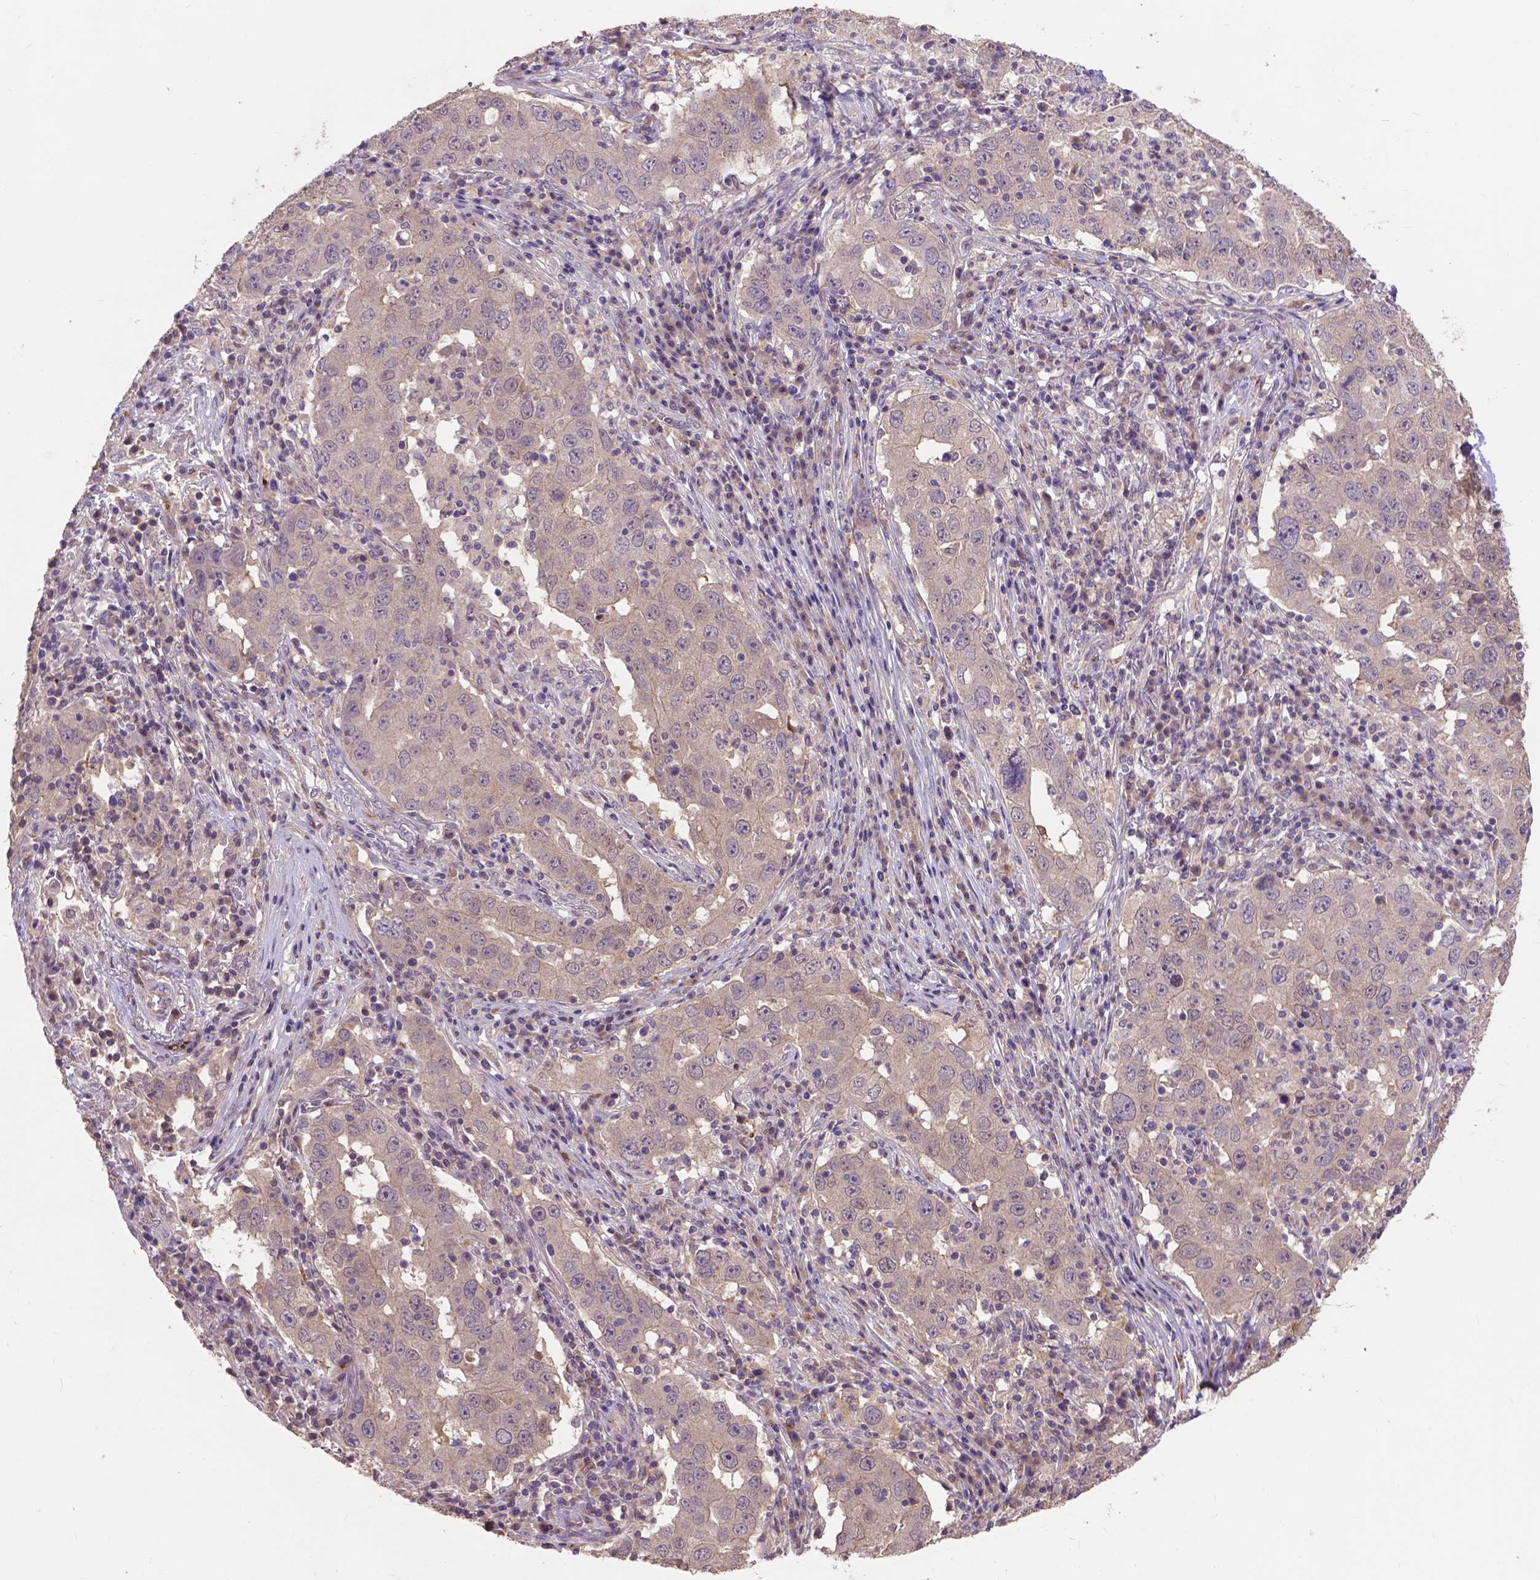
{"staining": {"intensity": "negative", "quantity": "none", "location": "none"}, "tissue": "lung cancer", "cell_type": "Tumor cells", "image_type": "cancer", "snomed": [{"axis": "morphology", "description": "Adenocarcinoma, NOS"}, {"axis": "topography", "description": "Lung"}], "caption": "The immunohistochemistry (IHC) histopathology image has no significant expression in tumor cells of lung adenocarcinoma tissue. The staining was performed using DAB (3,3'-diaminobenzidine) to visualize the protein expression in brown, while the nuclei were stained in blue with hematoxylin (Magnification: 20x).", "gene": "ZNF337", "patient": {"sex": "male", "age": 73}}